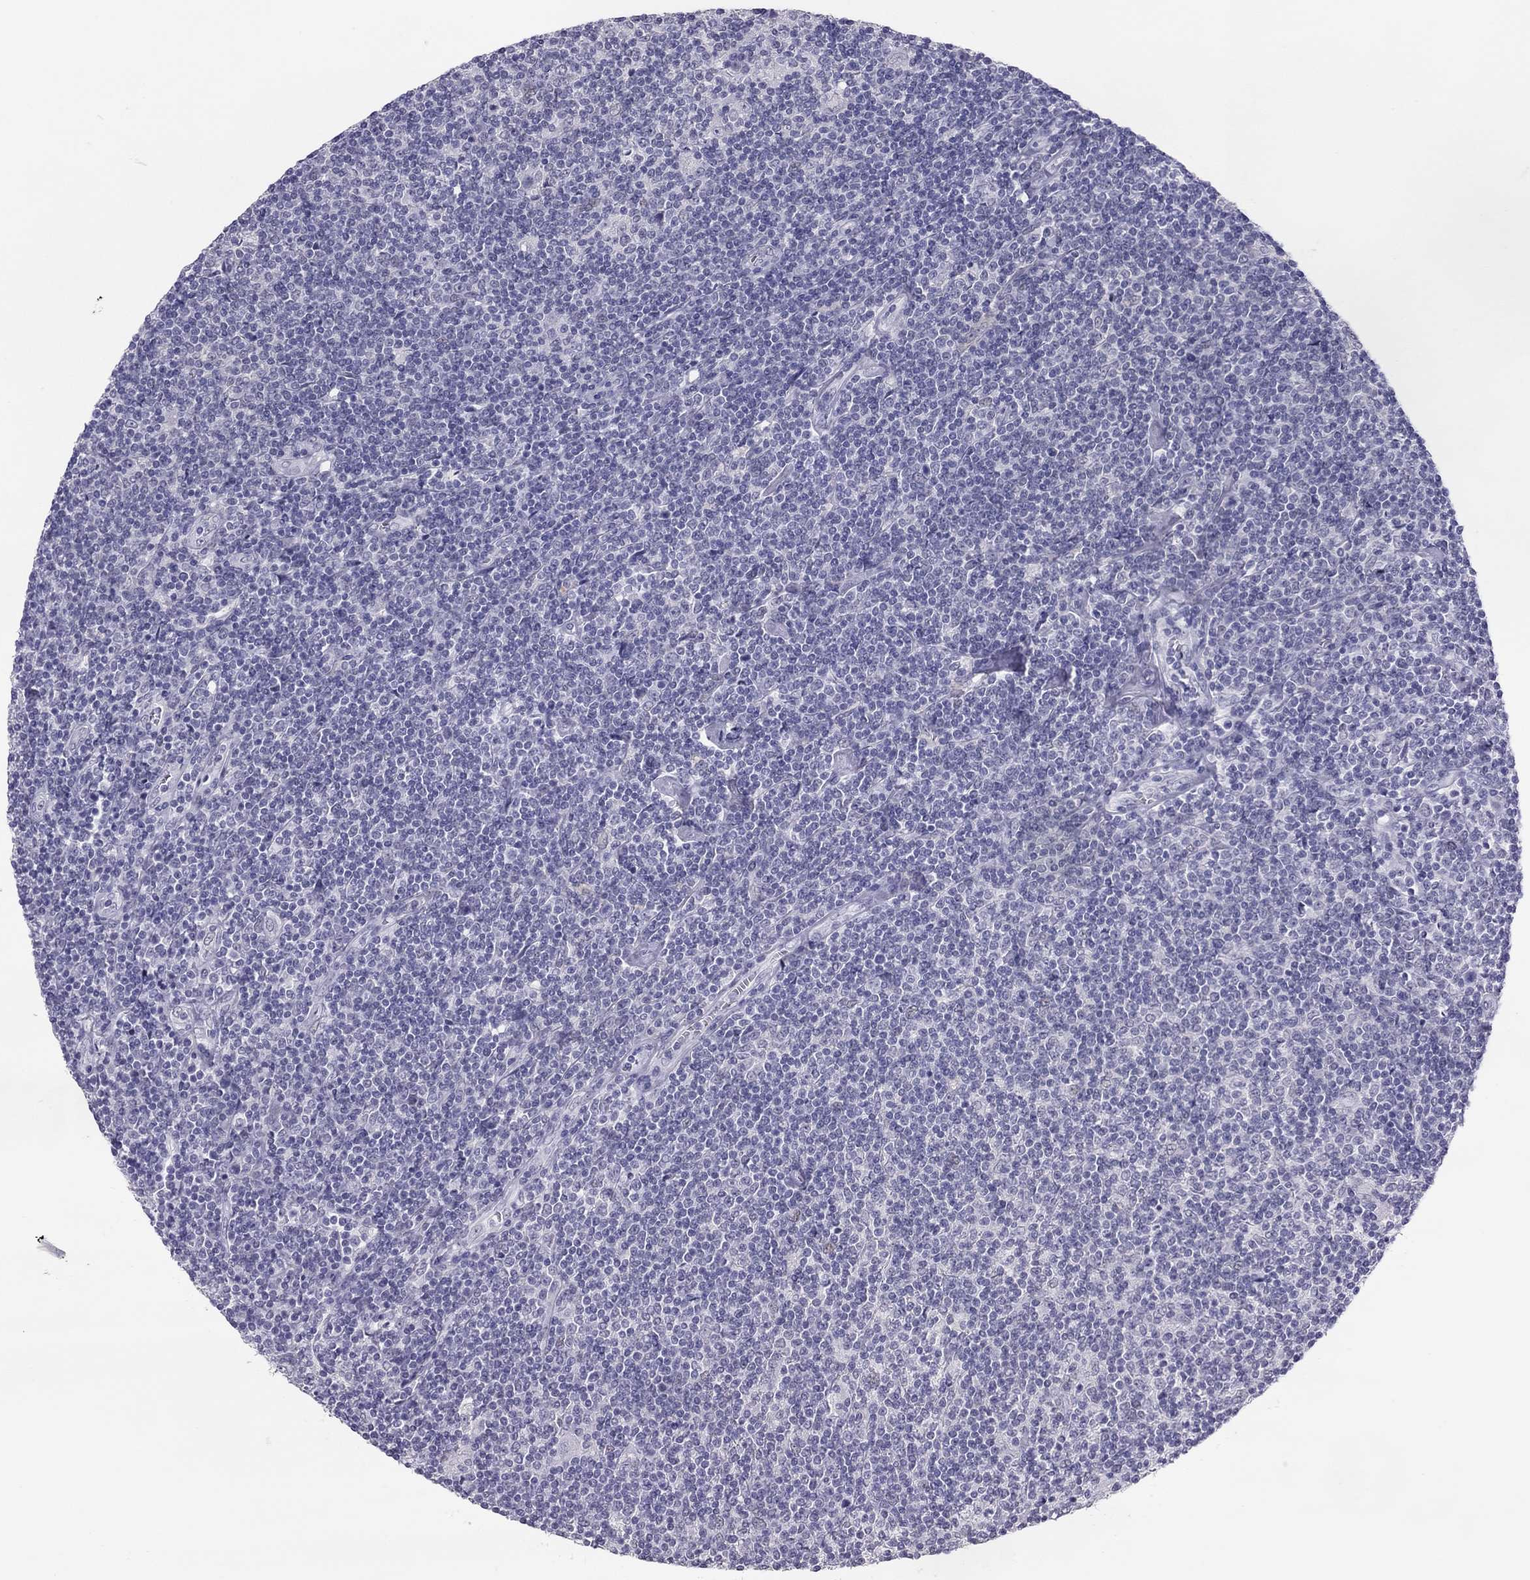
{"staining": {"intensity": "negative", "quantity": "none", "location": "none"}, "tissue": "lymphoma", "cell_type": "Tumor cells", "image_type": "cancer", "snomed": [{"axis": "morphology", "description": "Hodgkin's disease, NOS"}, {"axis": "topography", "description": "Lymph node"}], "caption": "Immunohistochemistry (IHC) histopathology image of Hodgkin's disease stained for a protein (brown), which reveals no expression in tumor cells.", "gene": "PHOX2A", "patient": {"sex": "male", "age": 40}}